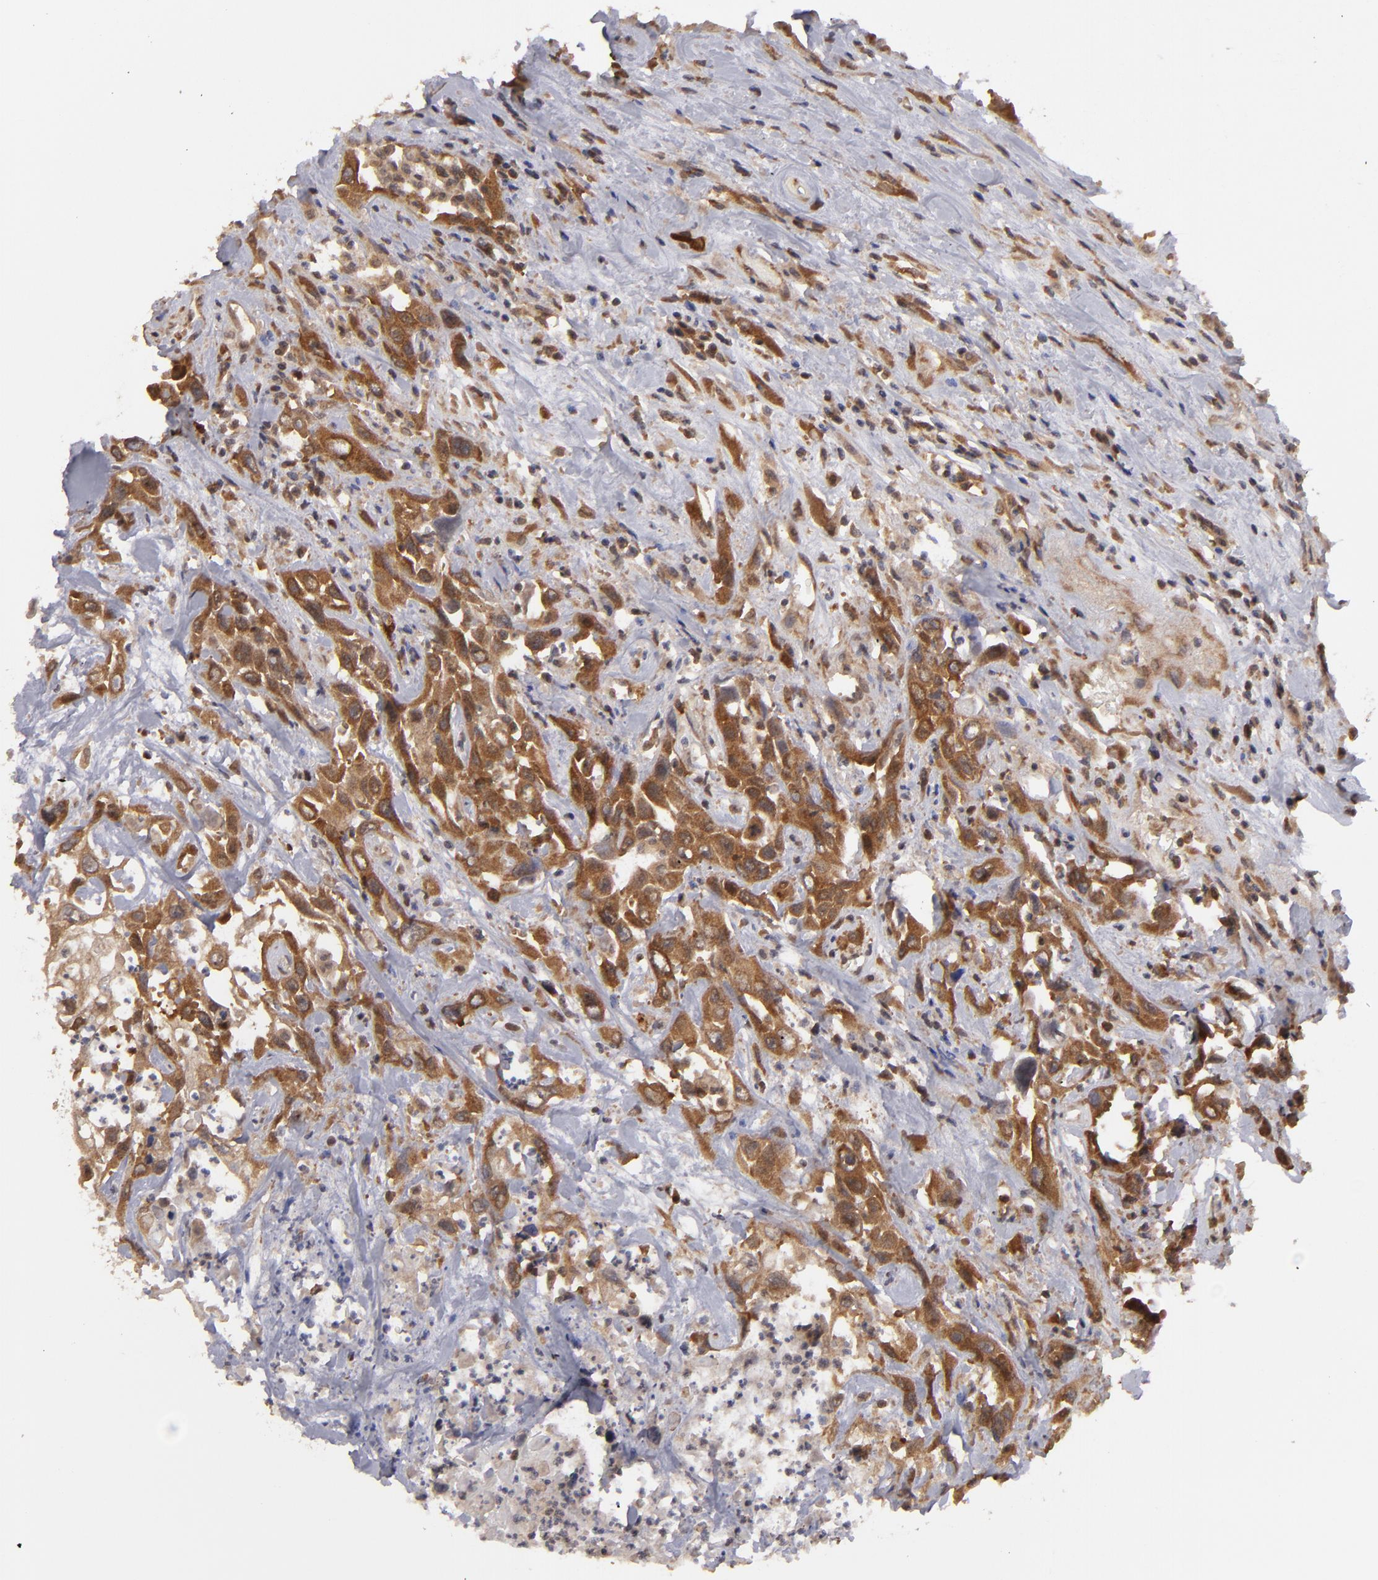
{"staining": {"intensity": "strong", "quantity": ">75%", "location": "cytoplasmic/membranous"}, "tissue": "urothelial cancer", "cell_type": "Tumor cells", "image_type": "cancer", "snomed": [{"axis": "morphology", "description": "Urothelial carcinoma, High grade"}, {"axis": "topography", "description": "Urinary bladder"}], "caption": "High-grade urothelial carcinoma stained with a protein marker demonstrates strong staining in tumor cells.", "gene": "MAPK3", "patient": {"sex": "female", "age": 84}}